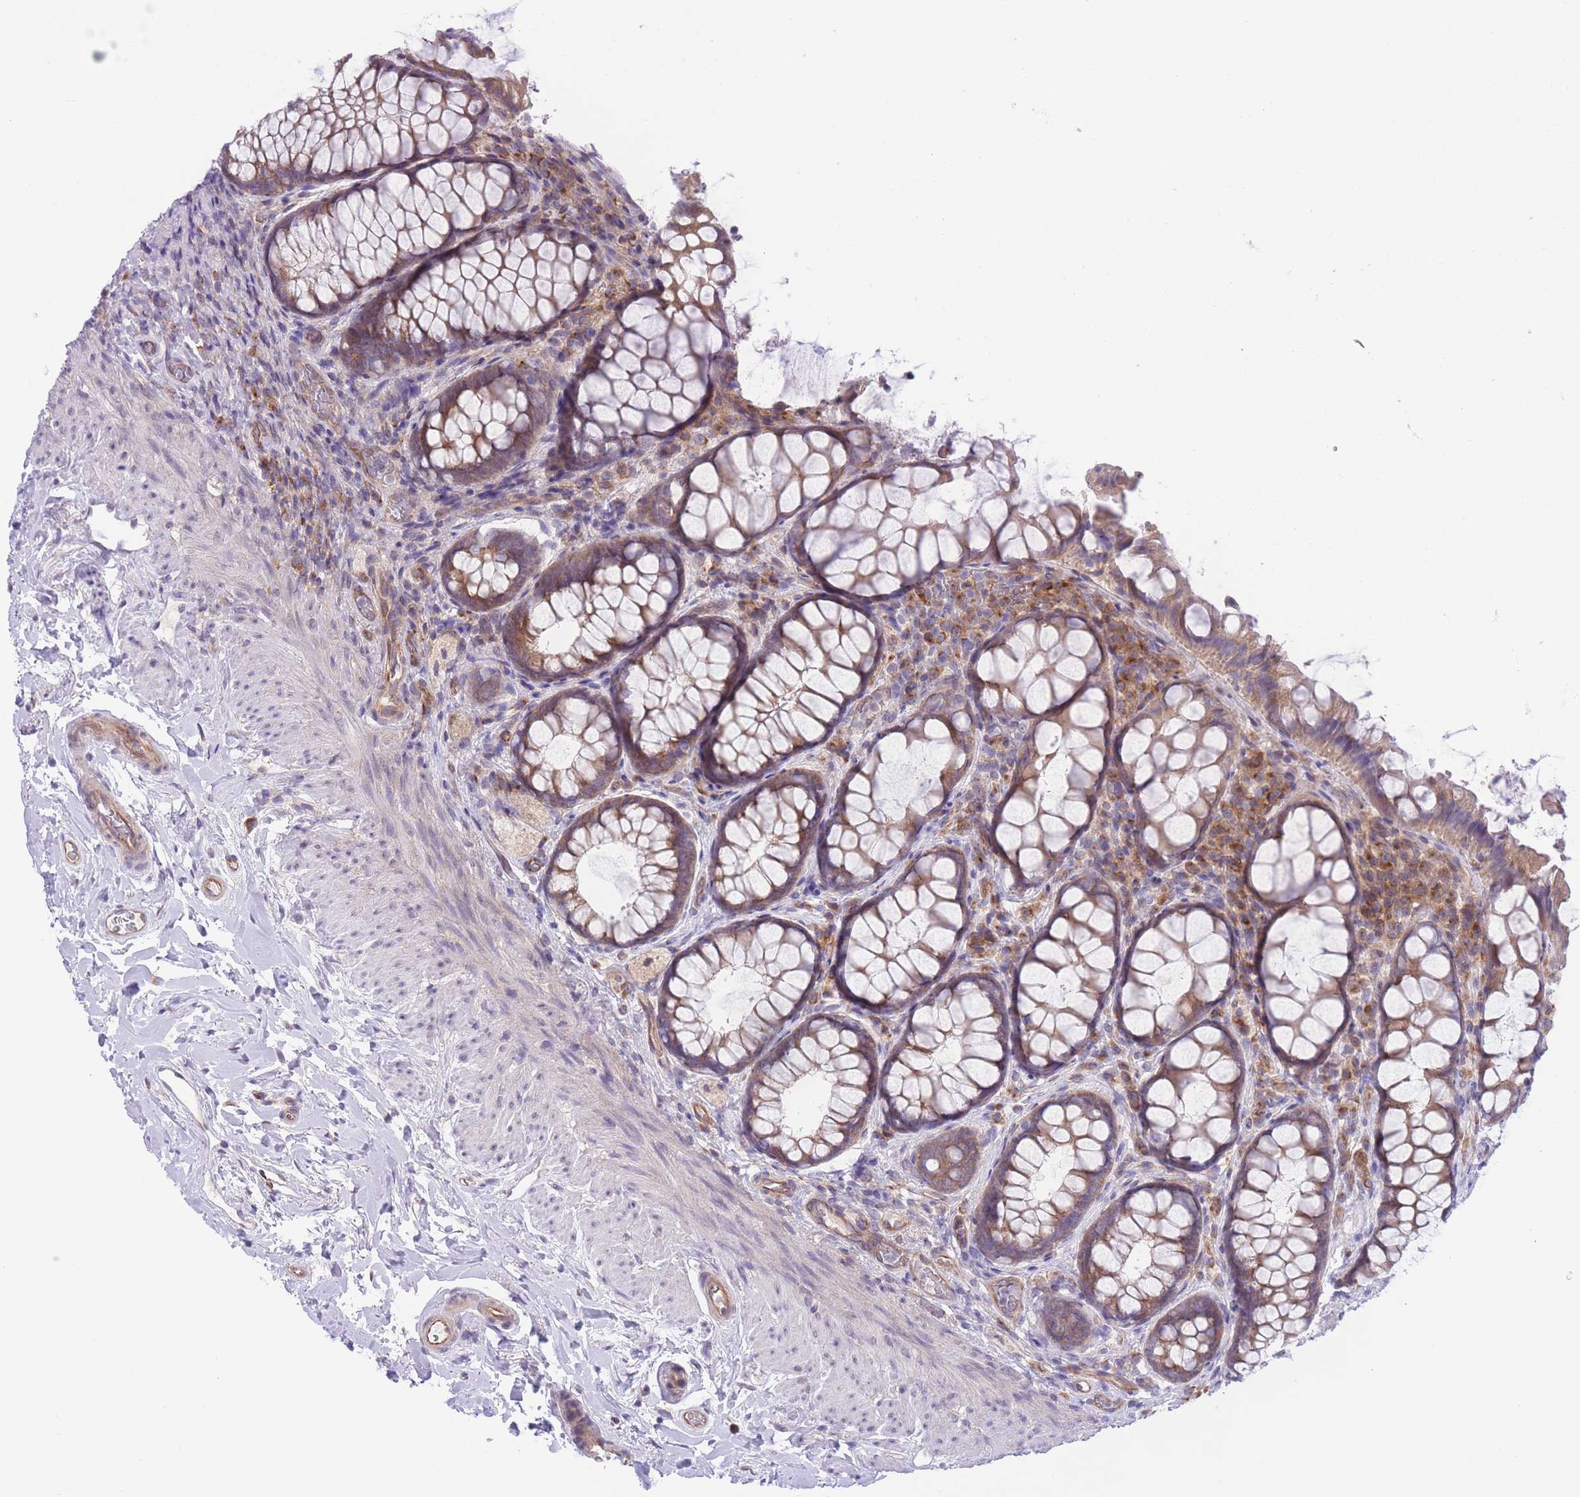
{"staining": {"intensity": "moderate", "quantity": "25%-75%", "location": "cytoplasmic/membranous"}, "tissue": "rectum", "cell_type": "Glandular cells", "image_type": "normal", "snomed": [{"axis": "morphology", "description": "Normal tissue, NOS"}, {"axis": "topography", "description": "Rectum"}, {"axis": "topography", "description": "Peripheral nerve tissue"}], "caption": "Glandular cells demonstrate moderate cytoplasmic/membranous positivity in approximately 25%-75% of cells in benign rectum.", "gene": "WWOX", "patient": {"sex": "female", "age": 69}}